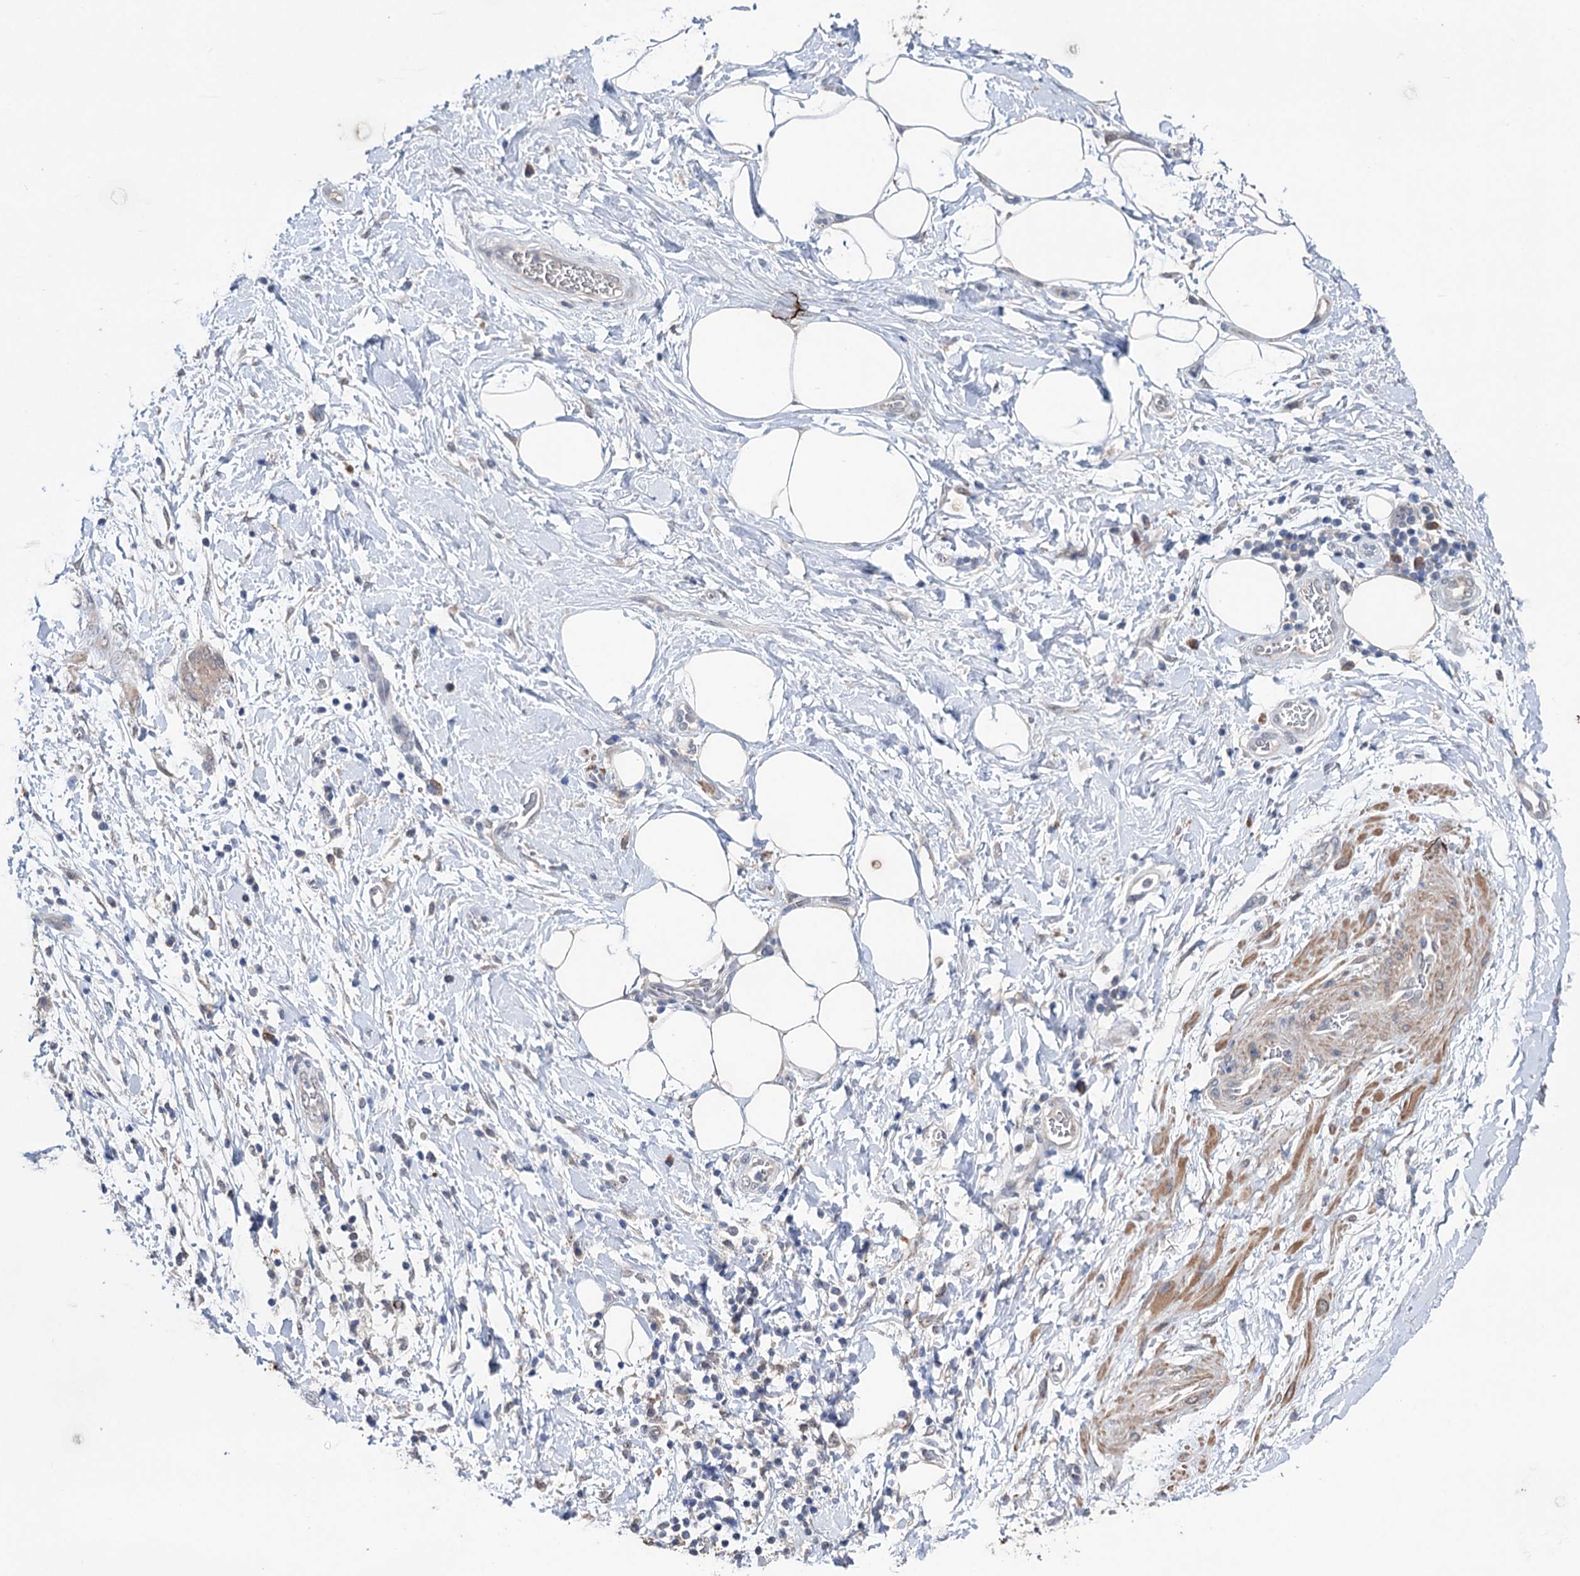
{"staining": {"intensity": "weak", "quantity": "25%-75%", "location": "nuclear"}, "tissue": "adipose tissue", "cell_type": "Adipocytes", "image_type": "normal", "snomed": [{"axis": "morphology", "description": "Normal tissue, NOS"}, {"axis": "morphology", "description": "Adenocarcinoma, NOS"}, {"axis": "topography", "description": "Pancreas"}, {"axis": "topography", "description": "Peripheral nerve tissue"}], "caption": "An image showing weak nuclear positivity in approximately 25%-75% of adipocytes in normal adipose tissue, as visualized by brown immunohistochemical staining.", "gene": "CLPB", "patient": {"sex": "male", "age": 59}}